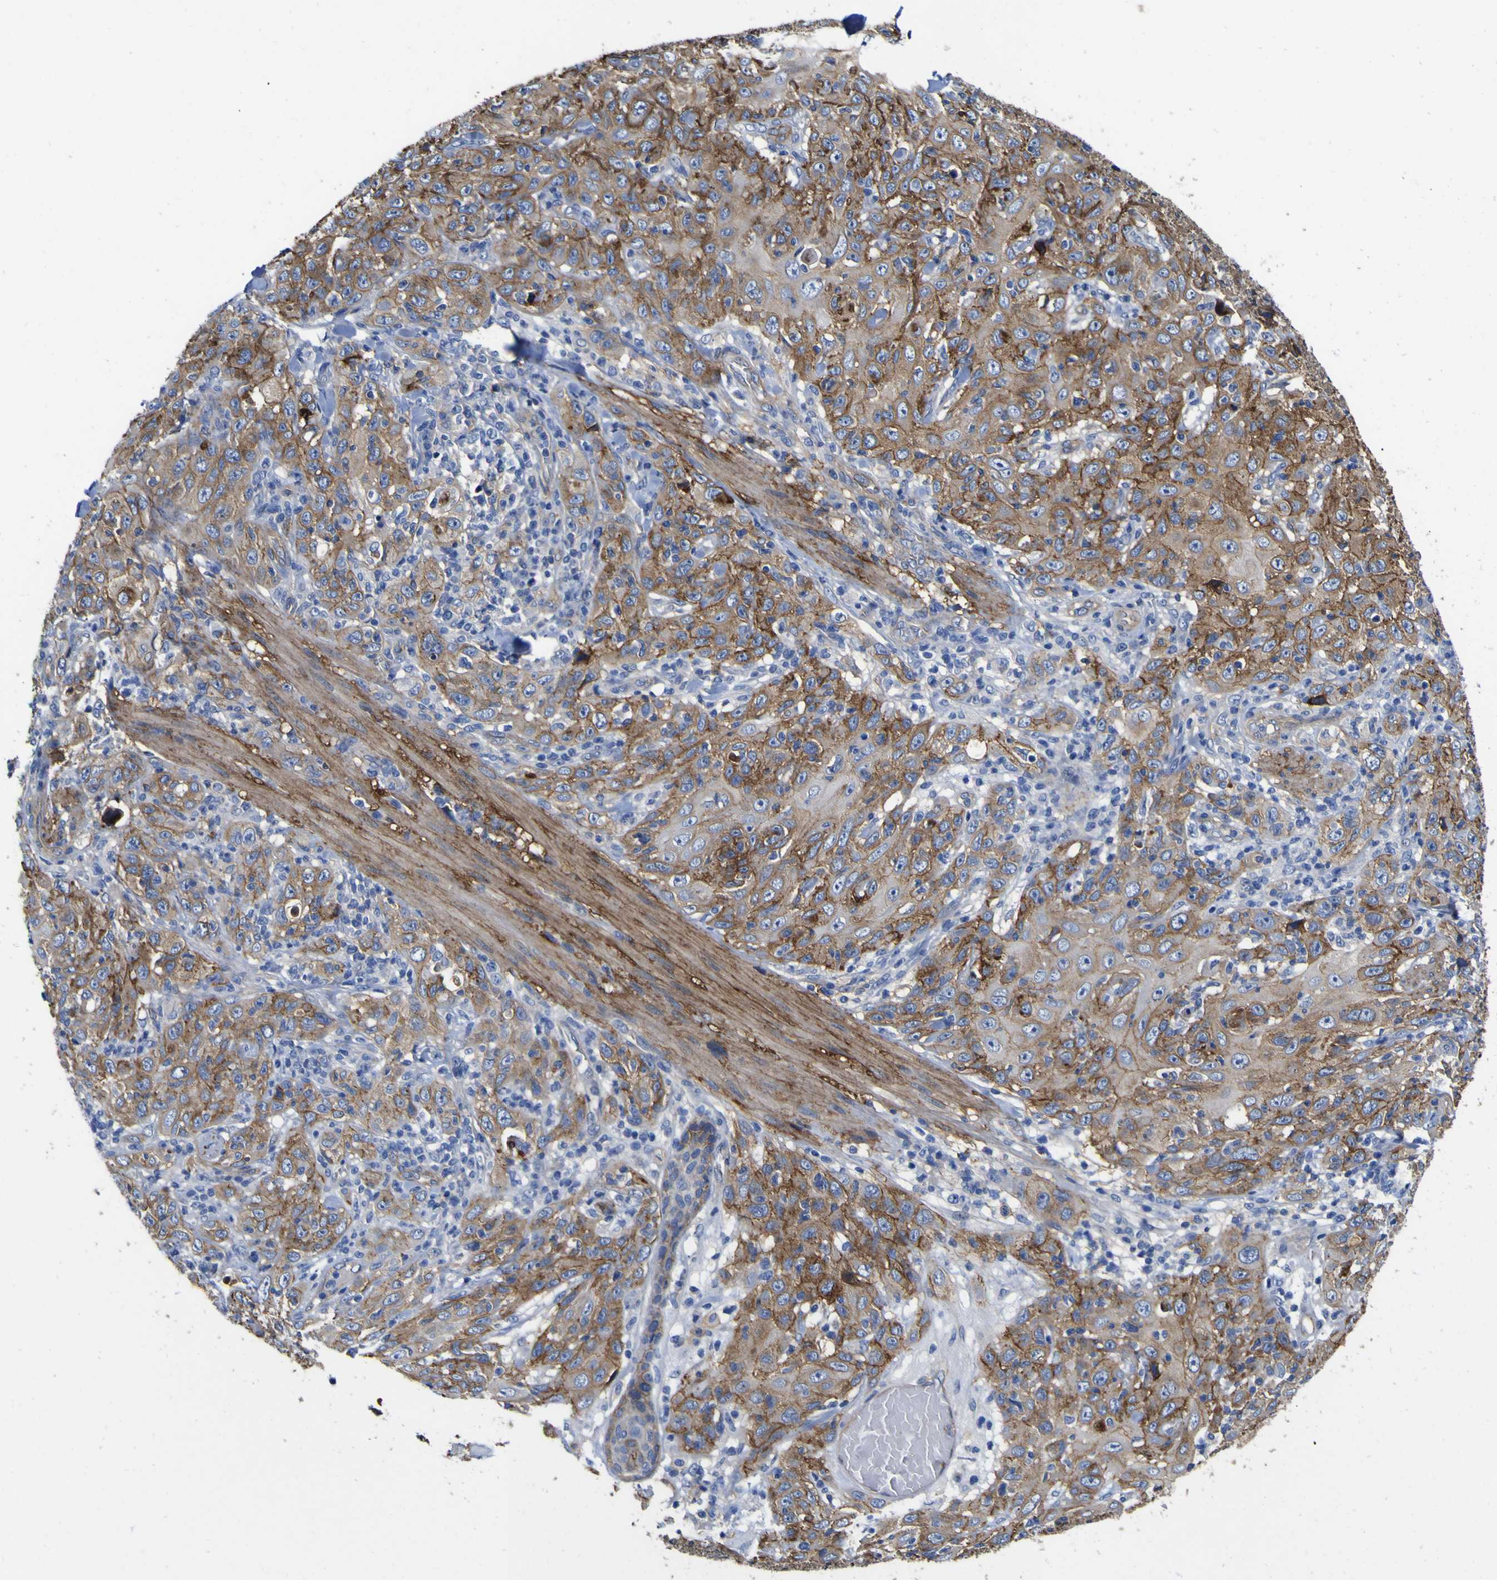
{"staining": {"intensity": "moderate", "quantity": ">75%", "location": "cytoplasmic/membranous"}, "tissue": "skin cancer", "cell_type": "Tumor cells", "image_type": "cancer", "snomed": [{"axis": "morphology", "description": "Squamous cell carcinoma, NOS"}, {"axis": "topography", "description": "Skin"}], "caption": "Skin squamous cell carcinoma tissue reveals moderate cytoplasmic/membranous staining in approximately >75% of tumor cells The protein of interest is stained brown, and the nuclei are stained in blue (DAB (3,3'-diaminobenzidine) IHC with brightfield microscopy, high magnification).", "gene": "CD151", "patient": {"sex": "female", "age": 88}}